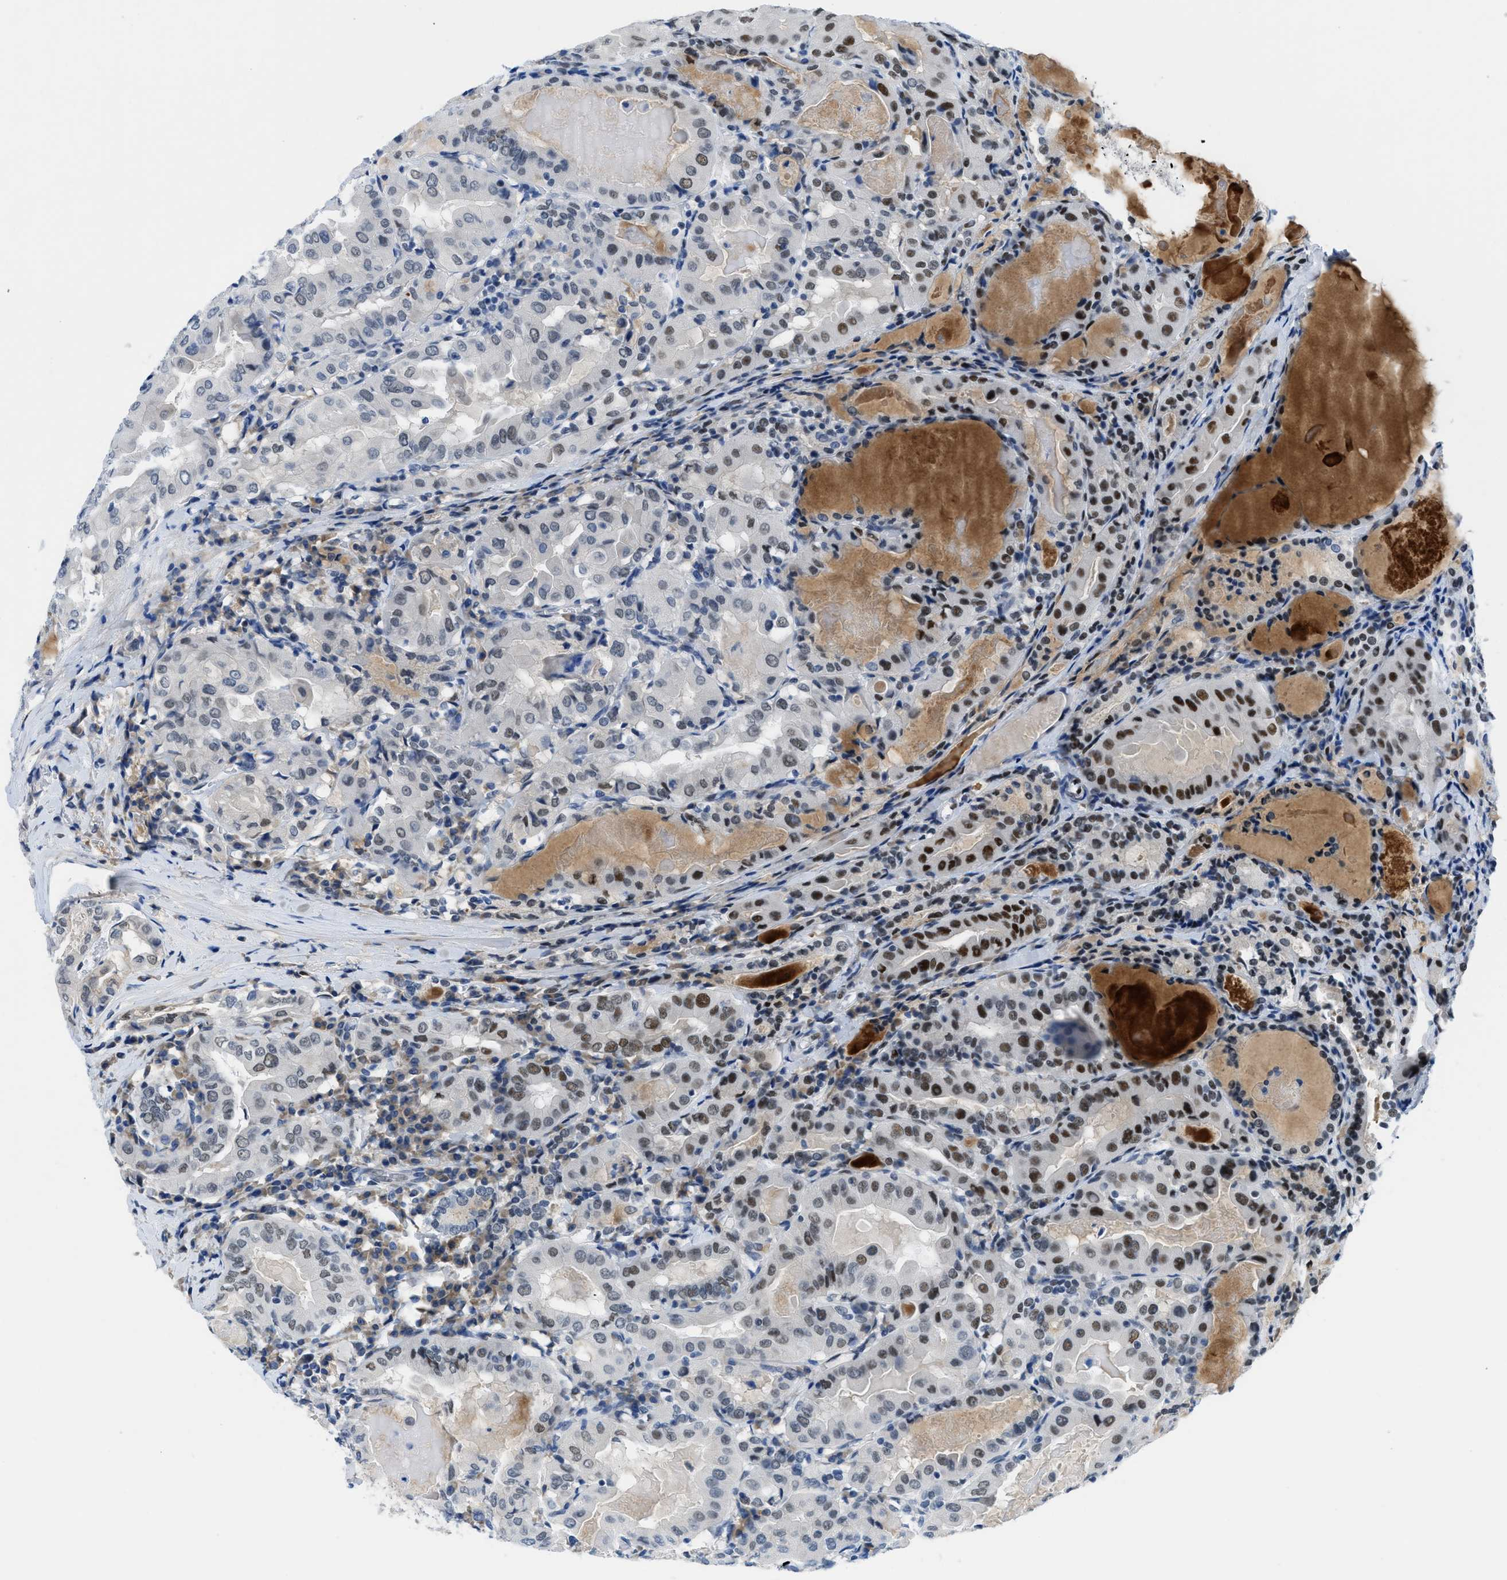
{"staining": {"intensity": "strong", "quantity": "<25%", "location": "nuclear"}, "tissue": "thyroid cancer", "cell_type": "Tumor cells", "image_type": "cancer", "snomed": [{"axis": "morphology", "description": "Papillary adenocarcinoma, NOS"}, {"axis": "topography", "description": "Thyroid gland"}], "caption": "Human papillary adenocarcinoma (thyroid) stained with a brown dye displays strong nuclear positive staining in approximately <25% of tumor cells.", "gene": "SMARCAD1", "patient": {"sex": "female", "age": 42}}